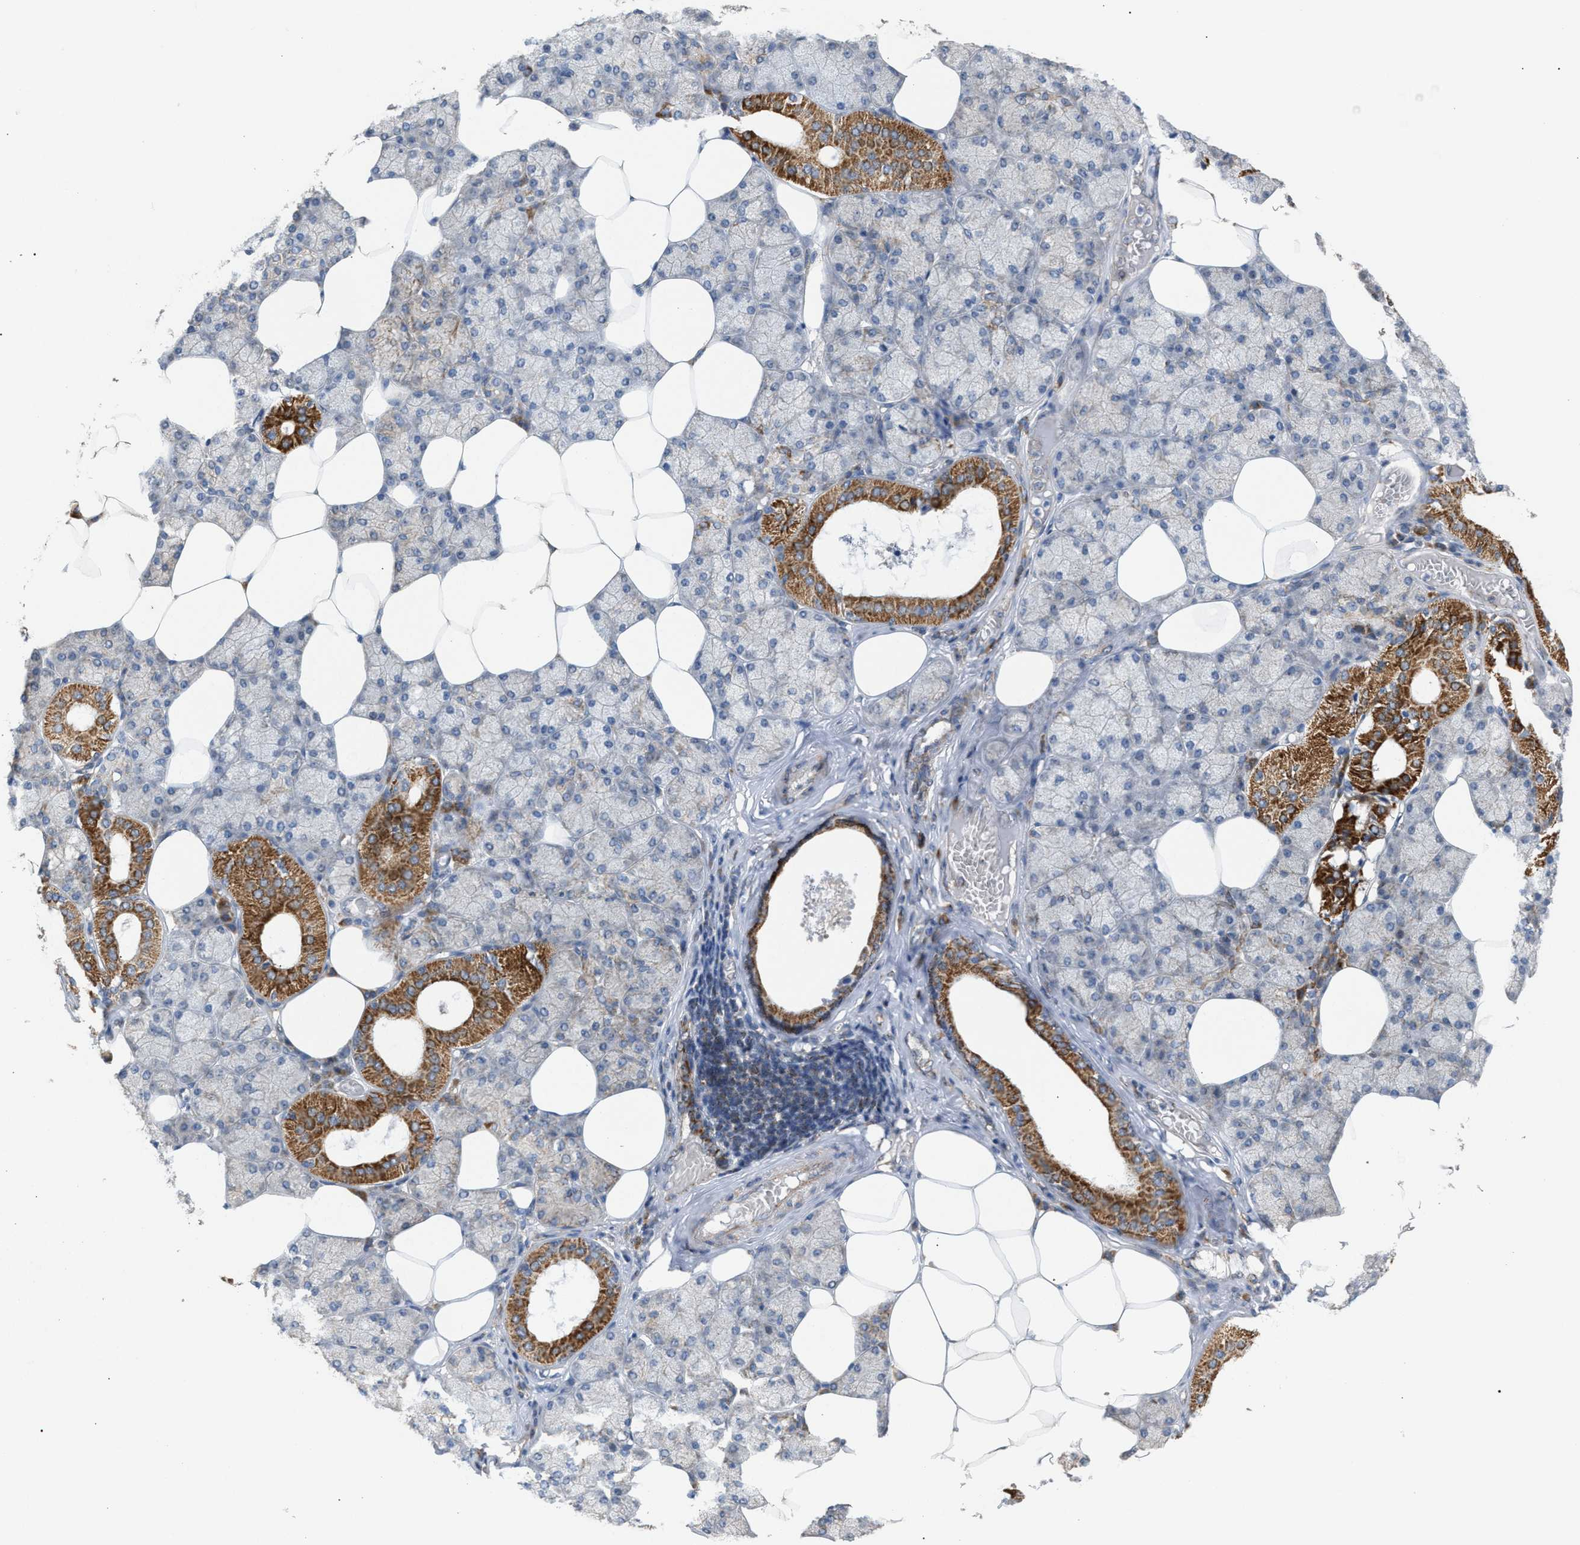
{"staining": {"intensity": "strong", "quantity": "25%-75%", "location": "cytoplasmic/membranous"}, "tissue": "salivary gland", "cell_type": "Glandular cells", "image_type": "normal", "snomed": [{"axis": "morphology", "description": "Normal tissue, NOS"}, {"axis": "topography", "description": "Salivary gland"}], "caption": "A brown stain highlights strong cytoplasmic/membranous staining of a protein in glandular cells of normal salivary gland. The staining was performed using DAB (3,3'-diaminobenzidine) to visualize the protein expression in brown, while the nuclei were stained in blue with hematoxylin (Magnification: 20x).", "gene": "TACO1", "patient": {"sex": "male", "age": 62}}